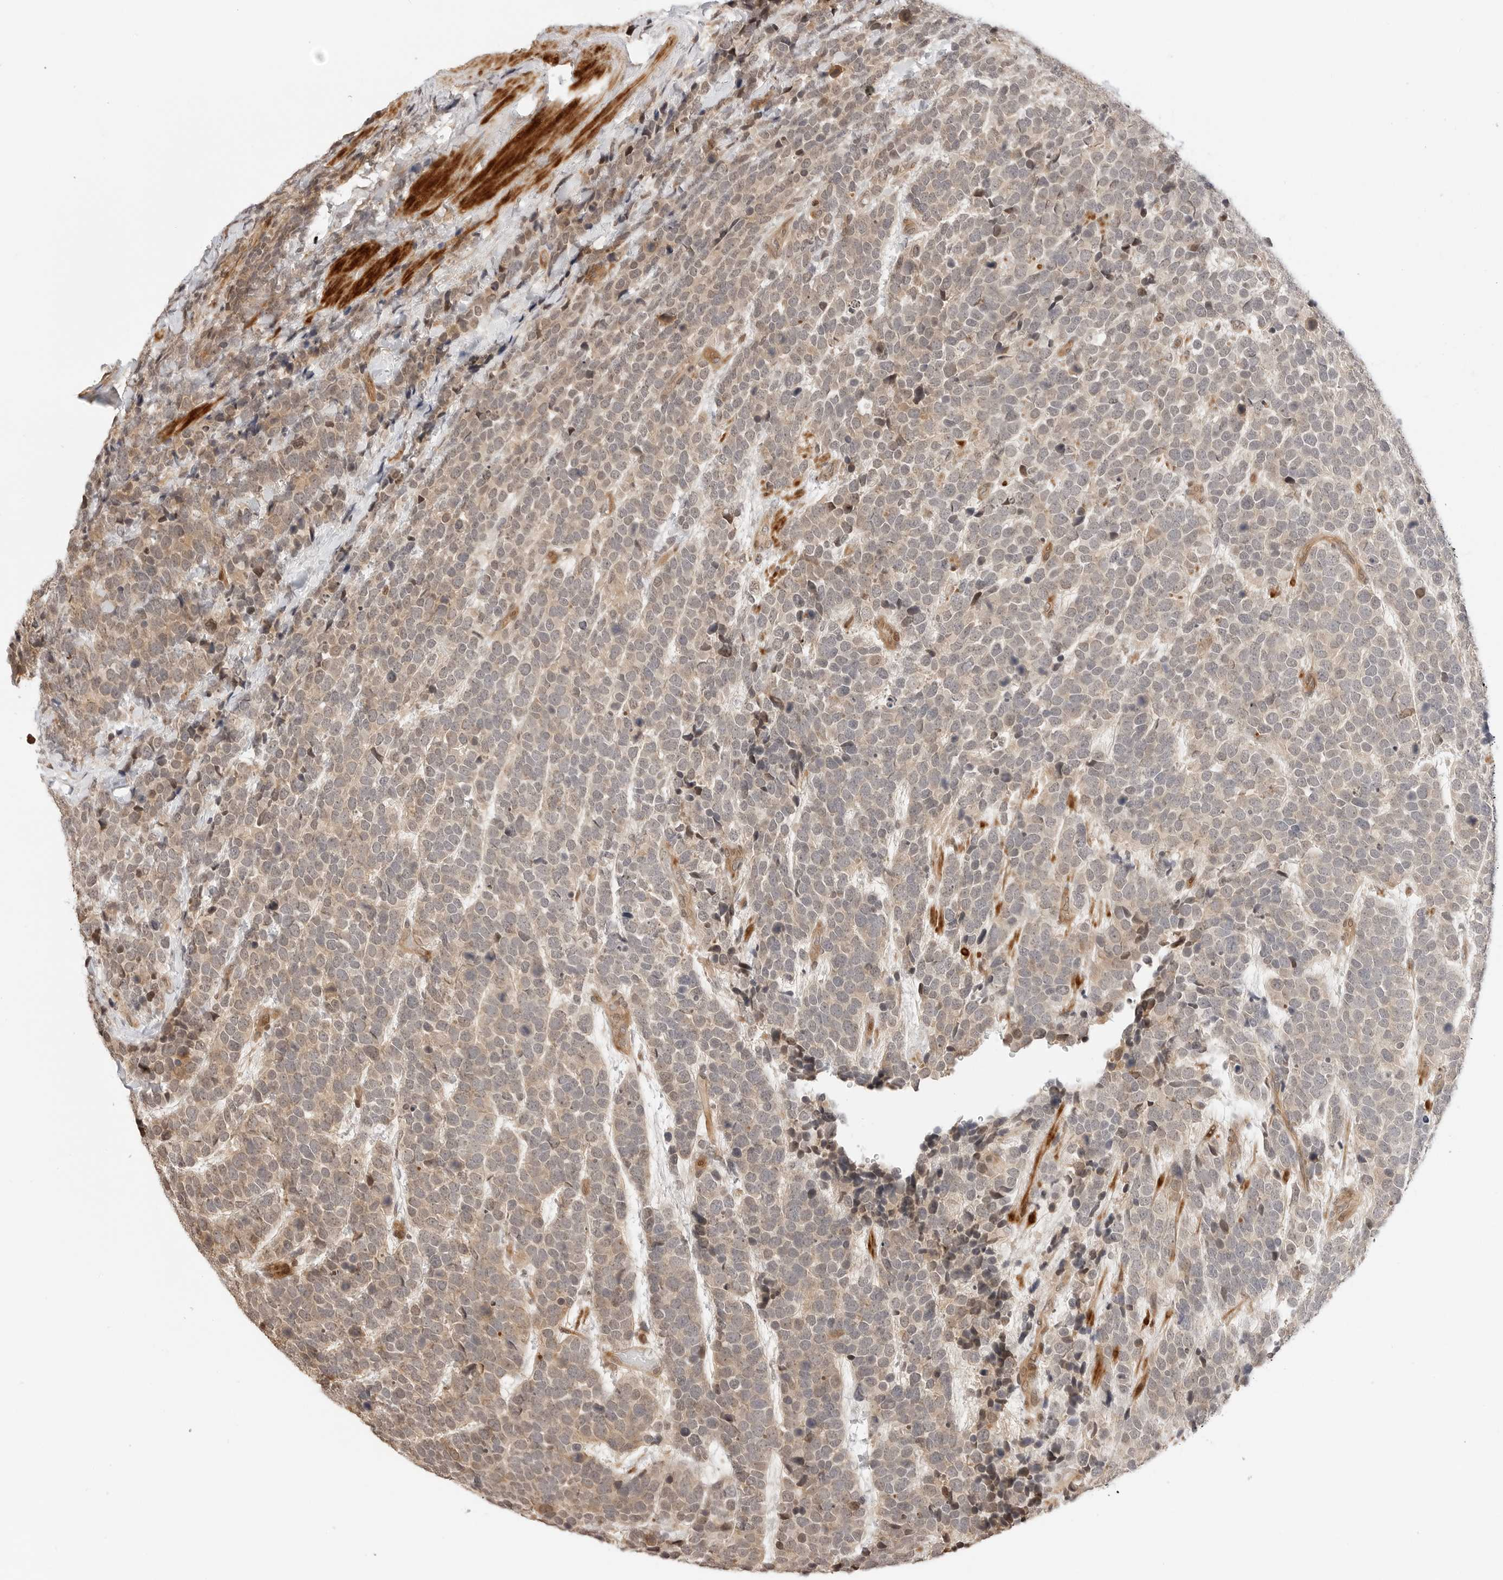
{"staining": {"intensity": "negative", "quantity": "none", "location": "none"}, "tissue": "urothelial cancer", "cell_type": "Tumor cells", "image_type": "cancer", "snomed": [{"axis": "morphology", "description": "Urothelial carcinoma, High grade"}, {"axis": "topography", "description": "Urinary bladder"}], "caption": "The immunohistochemistry (IHC) photomicrograph has no significant staining in tumor cells of high-grade urothelial carcinoma tissue.", "gene": "GEM", "patient": {"sex": "female", "age": 82}}